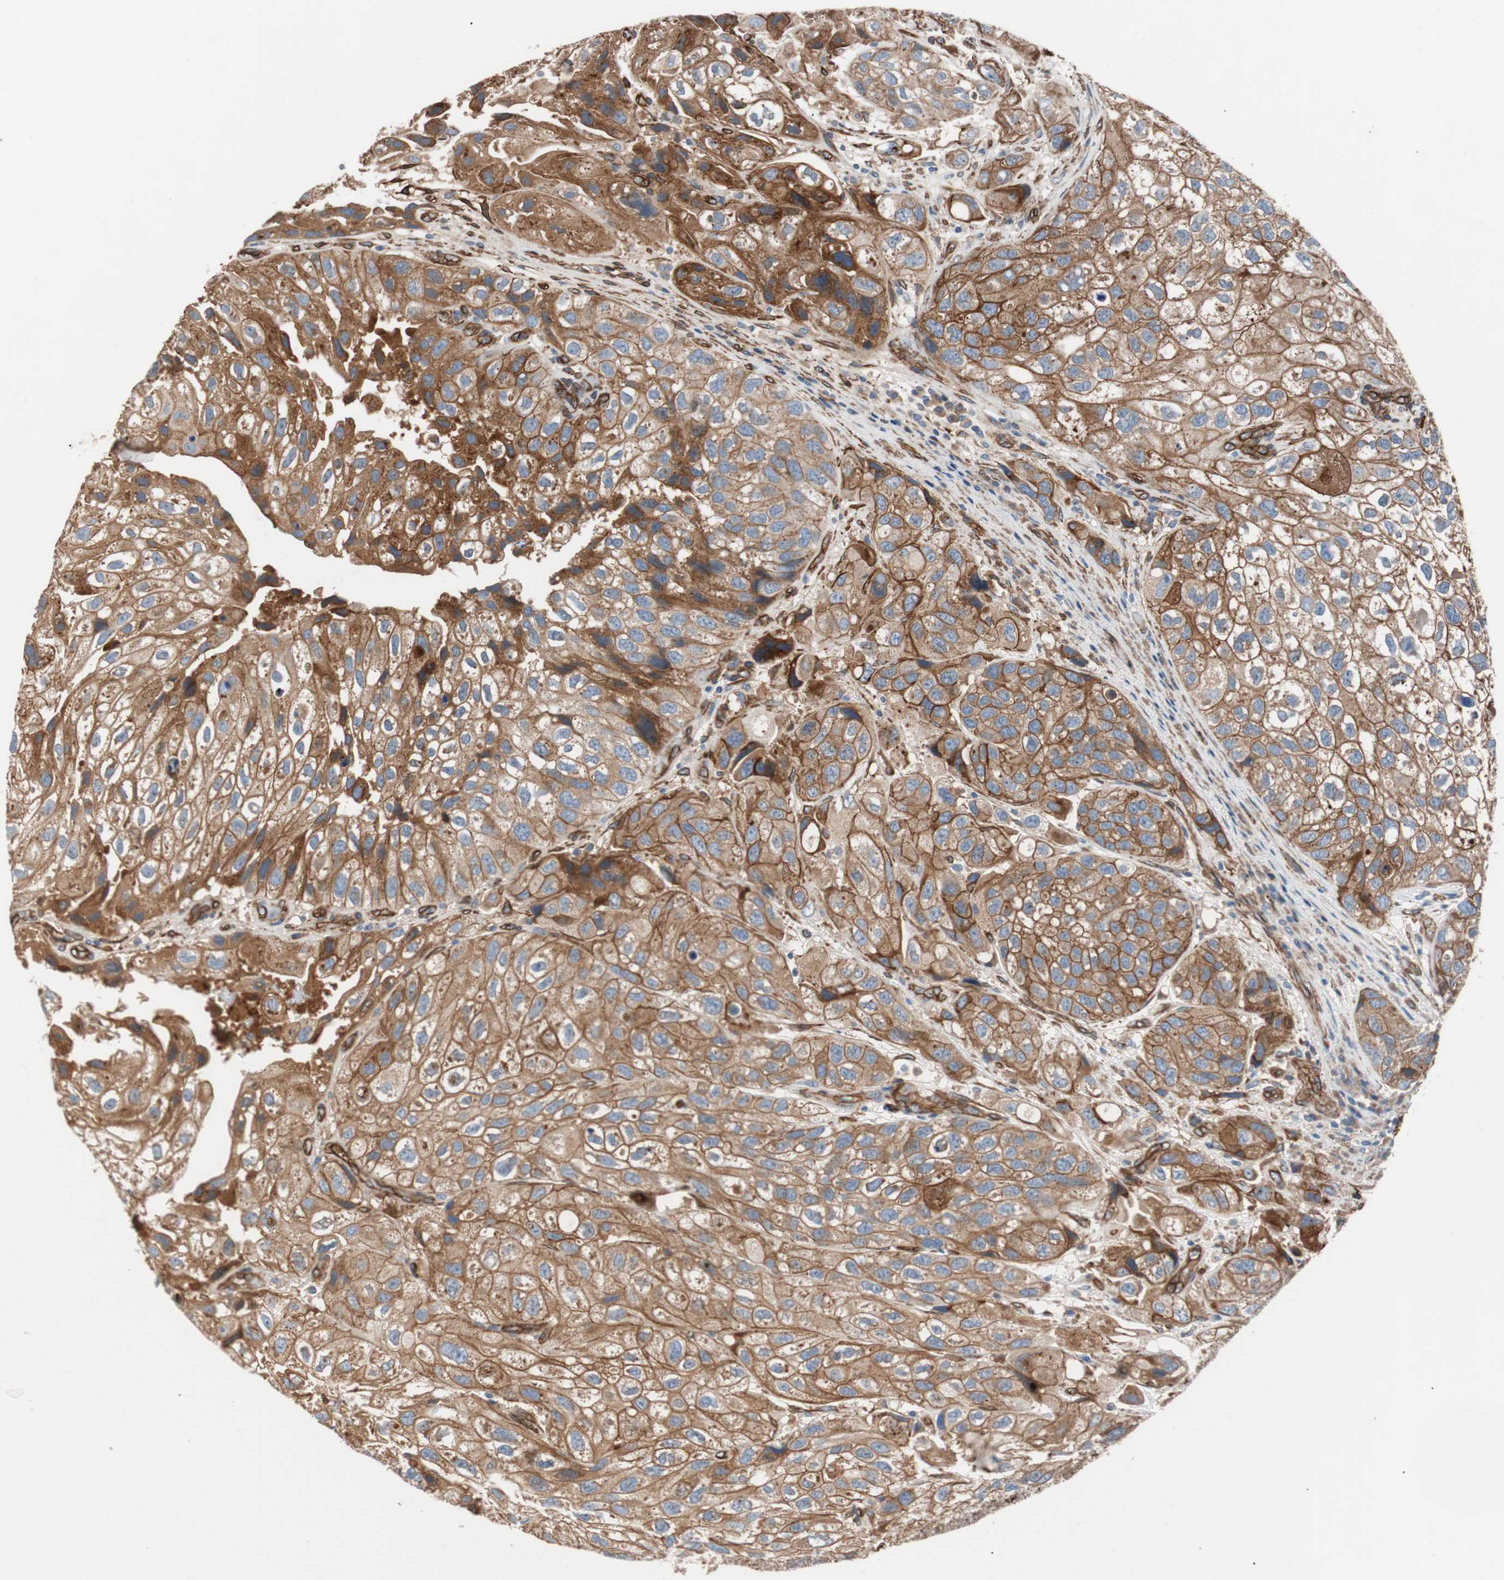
{"staining": {"intensity": "moderate", "quantity": "25%-75%", "location": "cytoplasmic/membranous"}, "tissue": "urothelial cancer", "cell_type": "Tumor cells", "image_type": "cancer", "snomed": [{"axis": "morphology", "description": "Urothelial carcinoma, High grade"}, {"axis": "topography", "description": "Urinary bladder"}], "caption": "Immunohistochemical staining of human urothelial cancer reveals medium levels of moderate cytoplasmic/membranous protein staining in about 25%-75% of tumor cells. (DAB = brown stain, brightfield microscopy at high magnification).", "gene": "SPINT1", "patient": {"sex": "female", "age": 64}}